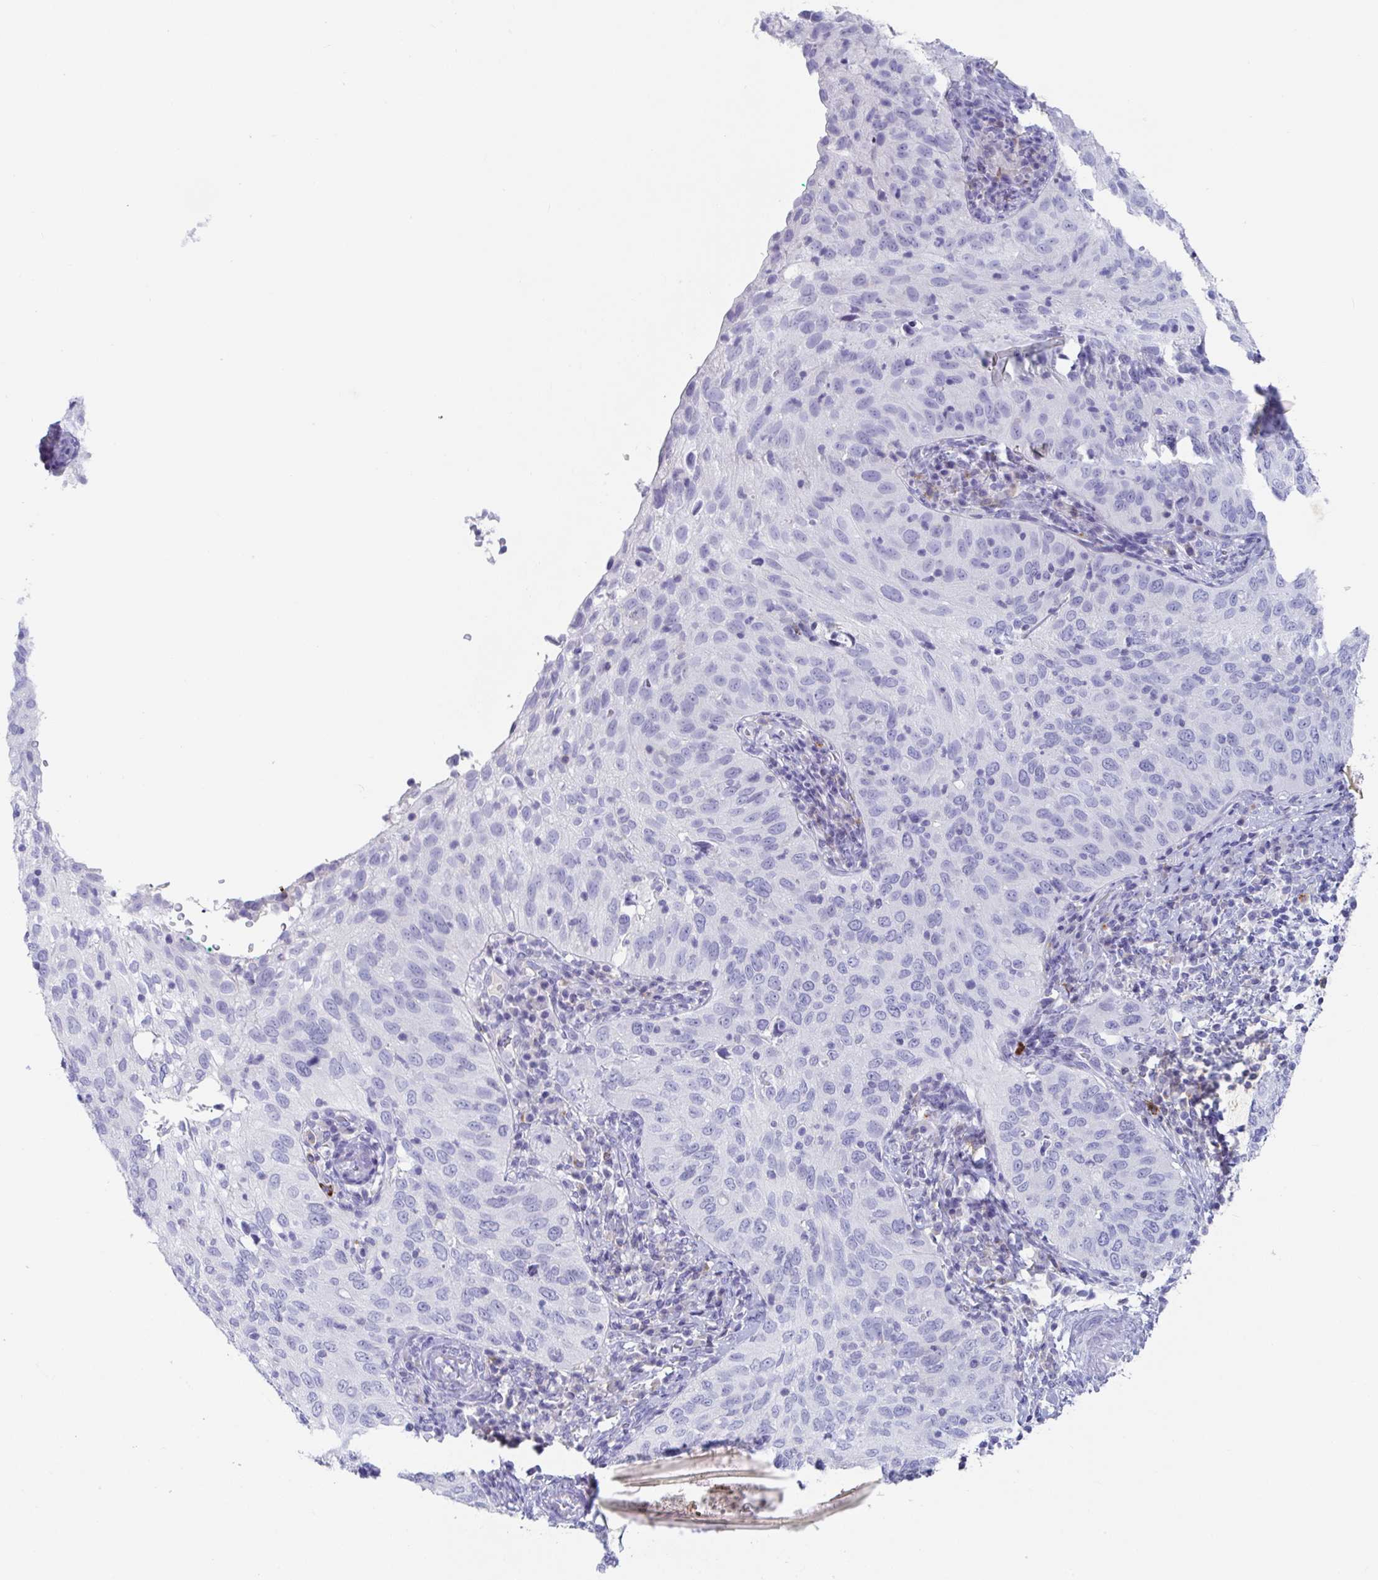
{"staining": {"intensity": "negative", "quantity": "none", "location": "none"}, "tissue": "cervical cancer", "cell_type": "Tumor cells", "image_type": "cancer", "snomed": [{"axis": "morphology", "description": "Squamous cell carcinoma, NOS"}, {"axis": "topography", "description": "Cervix"}], "caption": "Protein analysis of cervical cancer exhibits no significant positivity in tumor cells.", "gene": "PLA2G1B", "patient": {"sex": "female", "age": 52}}